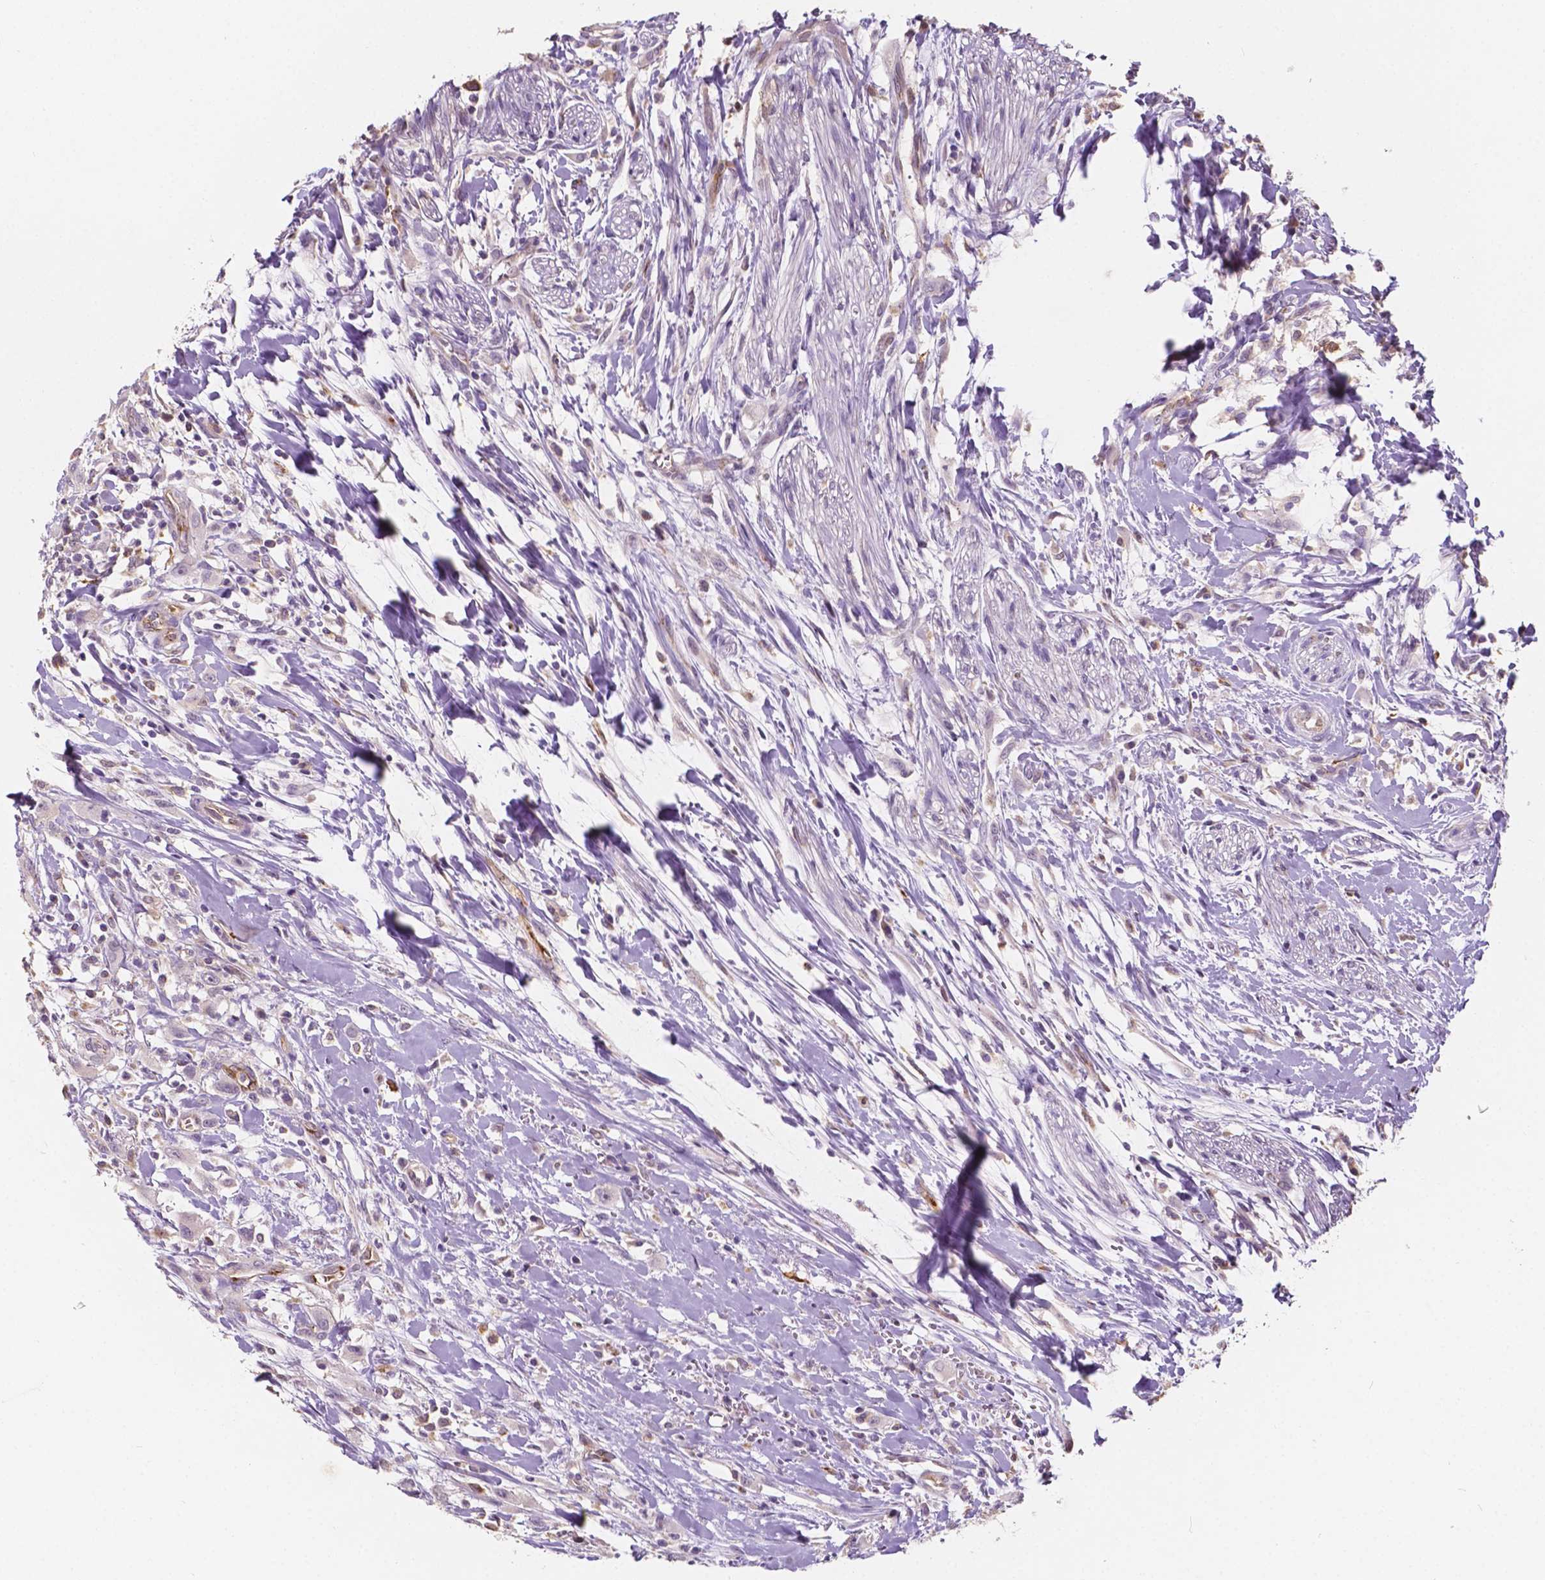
{"staining": {"intensity": "negative", "quantity": "none", "location": "none"}, "tissue": "head and neck cancer", "cell_type": "Tumor cells", "image_type": "cancer", "snomed": [{"axis": "morphology", "description": "Squamous cell carcinoma, NOS"}, {"axis": "morphology", "description": "Squamous cell carcinoma, metastatic, NOS"}, {"axis": "topography", "description": "Oral tissue"}, {"axis": "topography", "description": "Head-Neck"}], "caption": "Immunohistochemistry (IHC) of human head and neck cancer (metastatic squamous cell carcinoma) reveals no positivity in tumor cells.", "gene": "SLC22A4", "patient": {"sex": "female", "age": 85}}